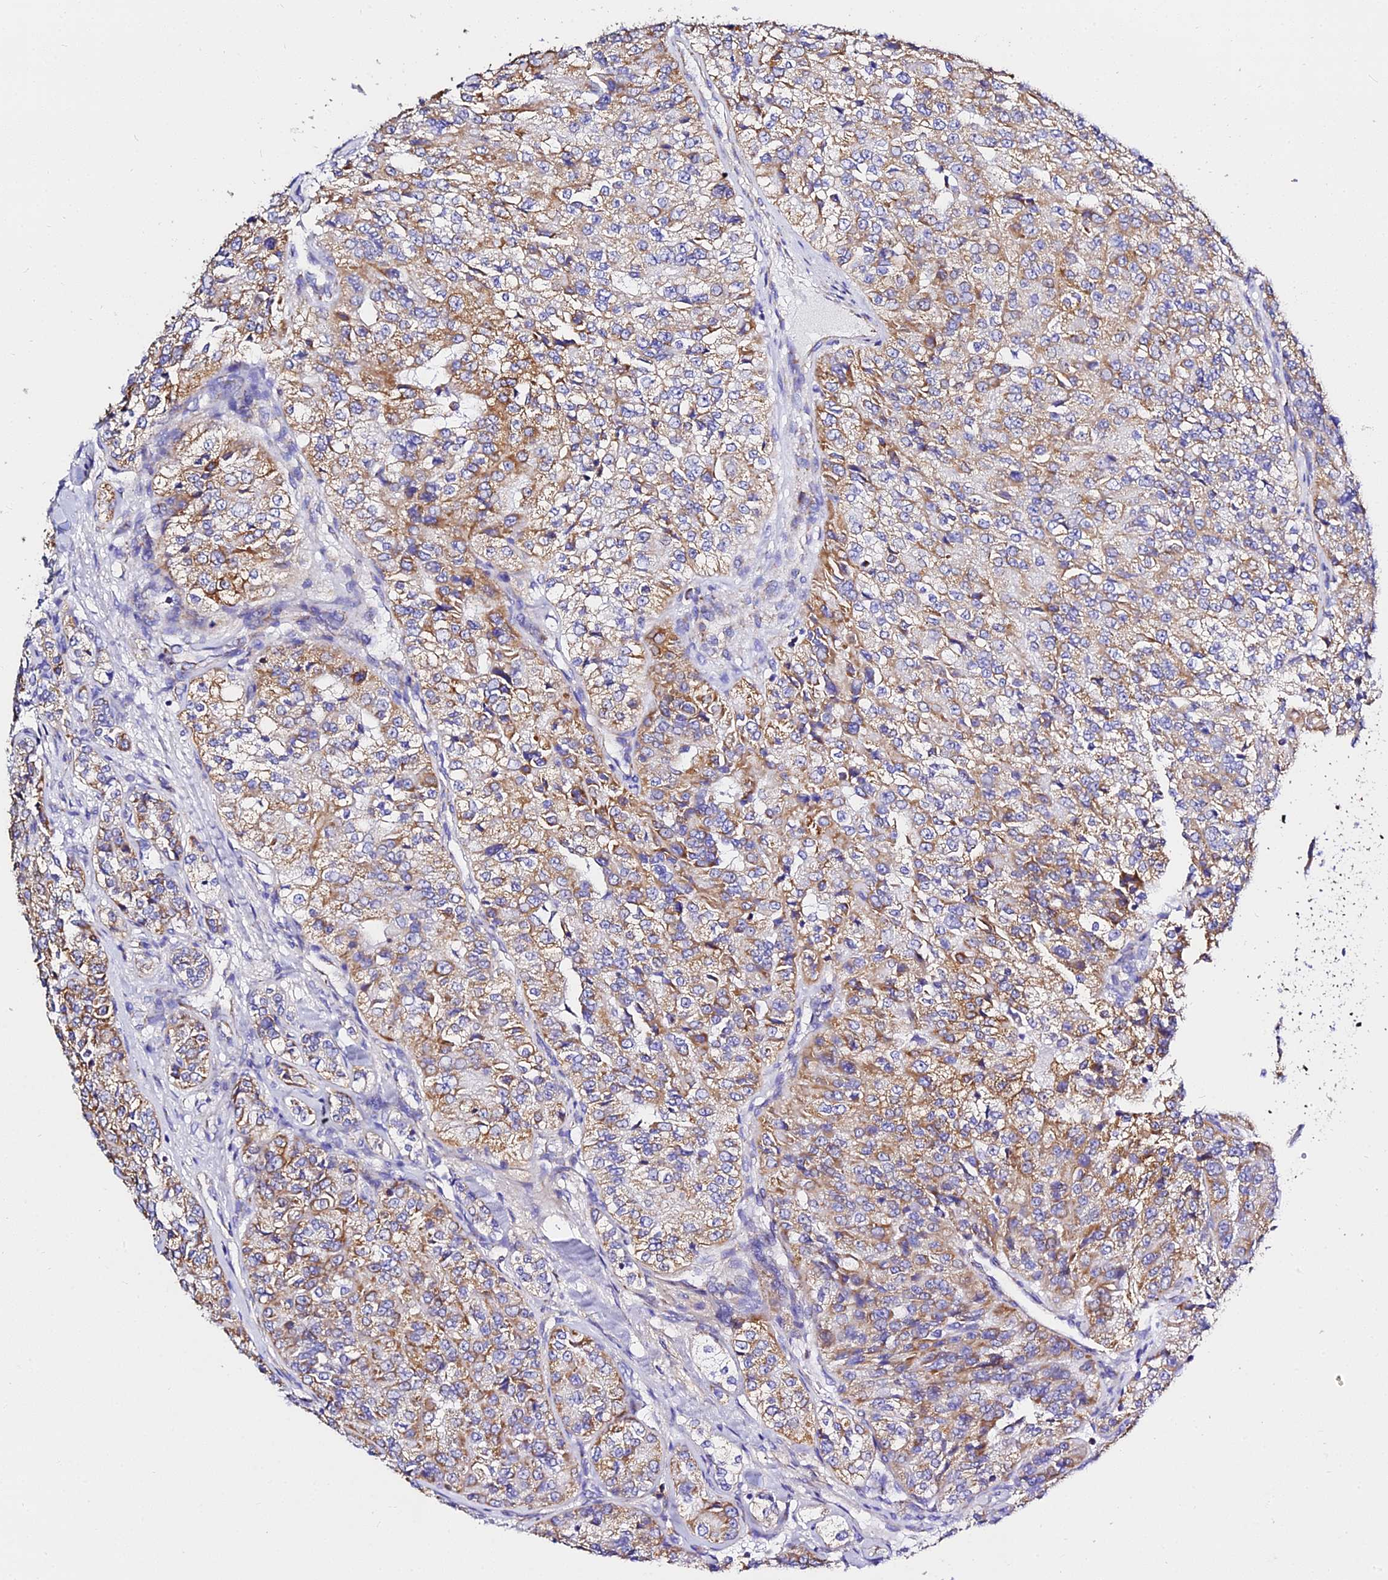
{"staining": {"intensity": "moderate", "quantity": ">75%", "location": "cytoplasmic/membranous"}, "tissue": "renal cancer", "cell_type": "Tumor cells", "image_type": "cancer", "snomed": [{"axis": "morphology", "description": "Adenocarcinoma, NOS"}, {"axis": "topography", "description": "Kidney"}], "caption": "DAB immunohistochemical staining of human adenocarcinoma (renal) shows moderate cytoplasmic/membranous protein positivity in about >75% of tumor cells. Immunohistochemistry stains the protein in brown and the nuclei are stained blue.", "gene": "ZNF573", "patient": {"sex": "female", "age": 63}}